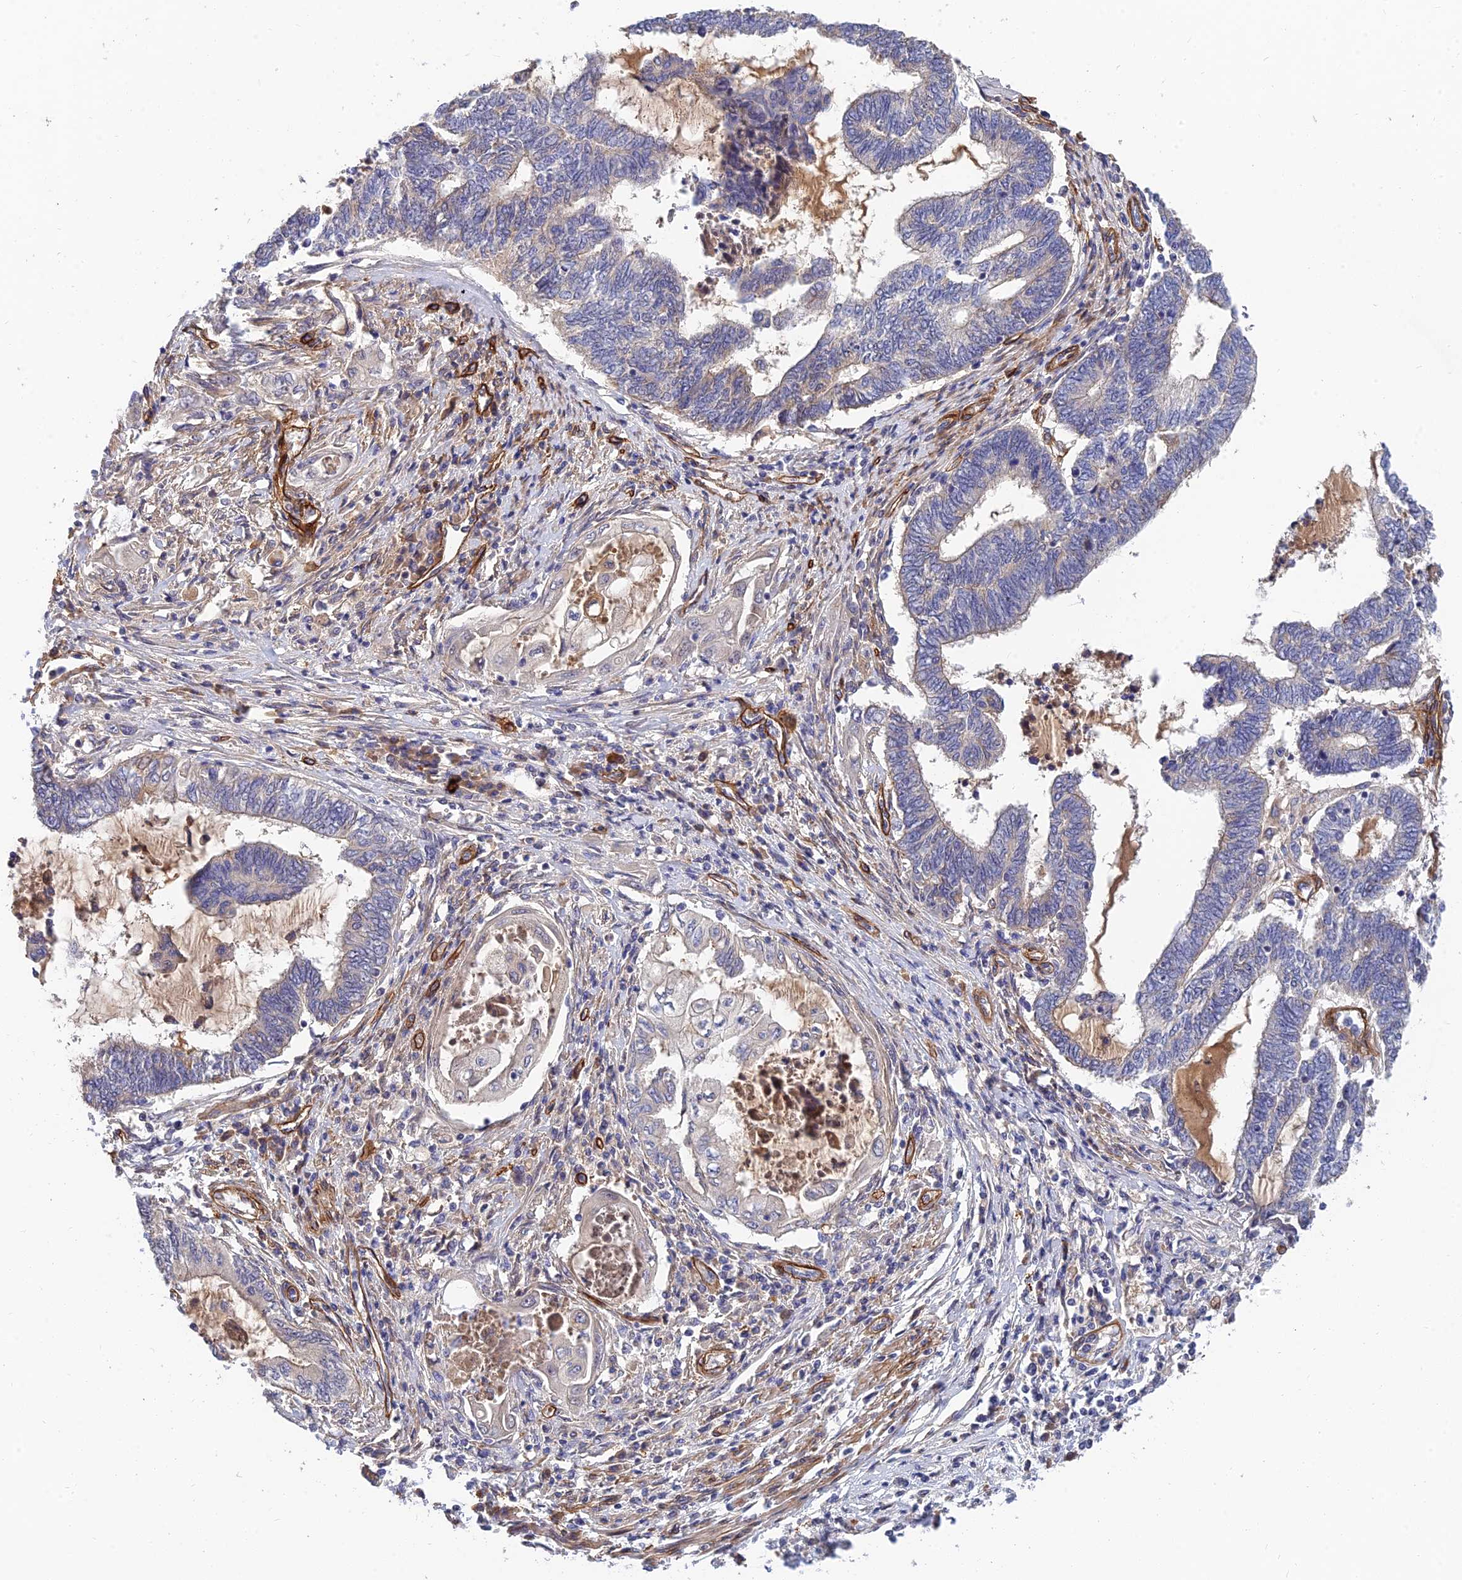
{"staining": {"intensity": "negative", "quantity": "none", "location": "none"}, "tissue": "endometrial cancer", "cell_type": "Tumor cells", "image_type": "cancer", "snomed": [{"axis": "morphology", "description": "Adenocarcinoma, NOS"}, {"axis": "topography", "description": "Uterus"}, {"axis": "topography", "description": "Endometrium"}], "caption": "DAB (3,3'-diaminobenzidine) immunohistochemical staining of human endometrial cancer displays no significant expression in tumor cells. (DAB (3,3'-diaminobenzidine) immunohistochemistry (IHC), high magnification).", "gene": "MRPL35", "patient": {"sex": "female", "age": 70}}